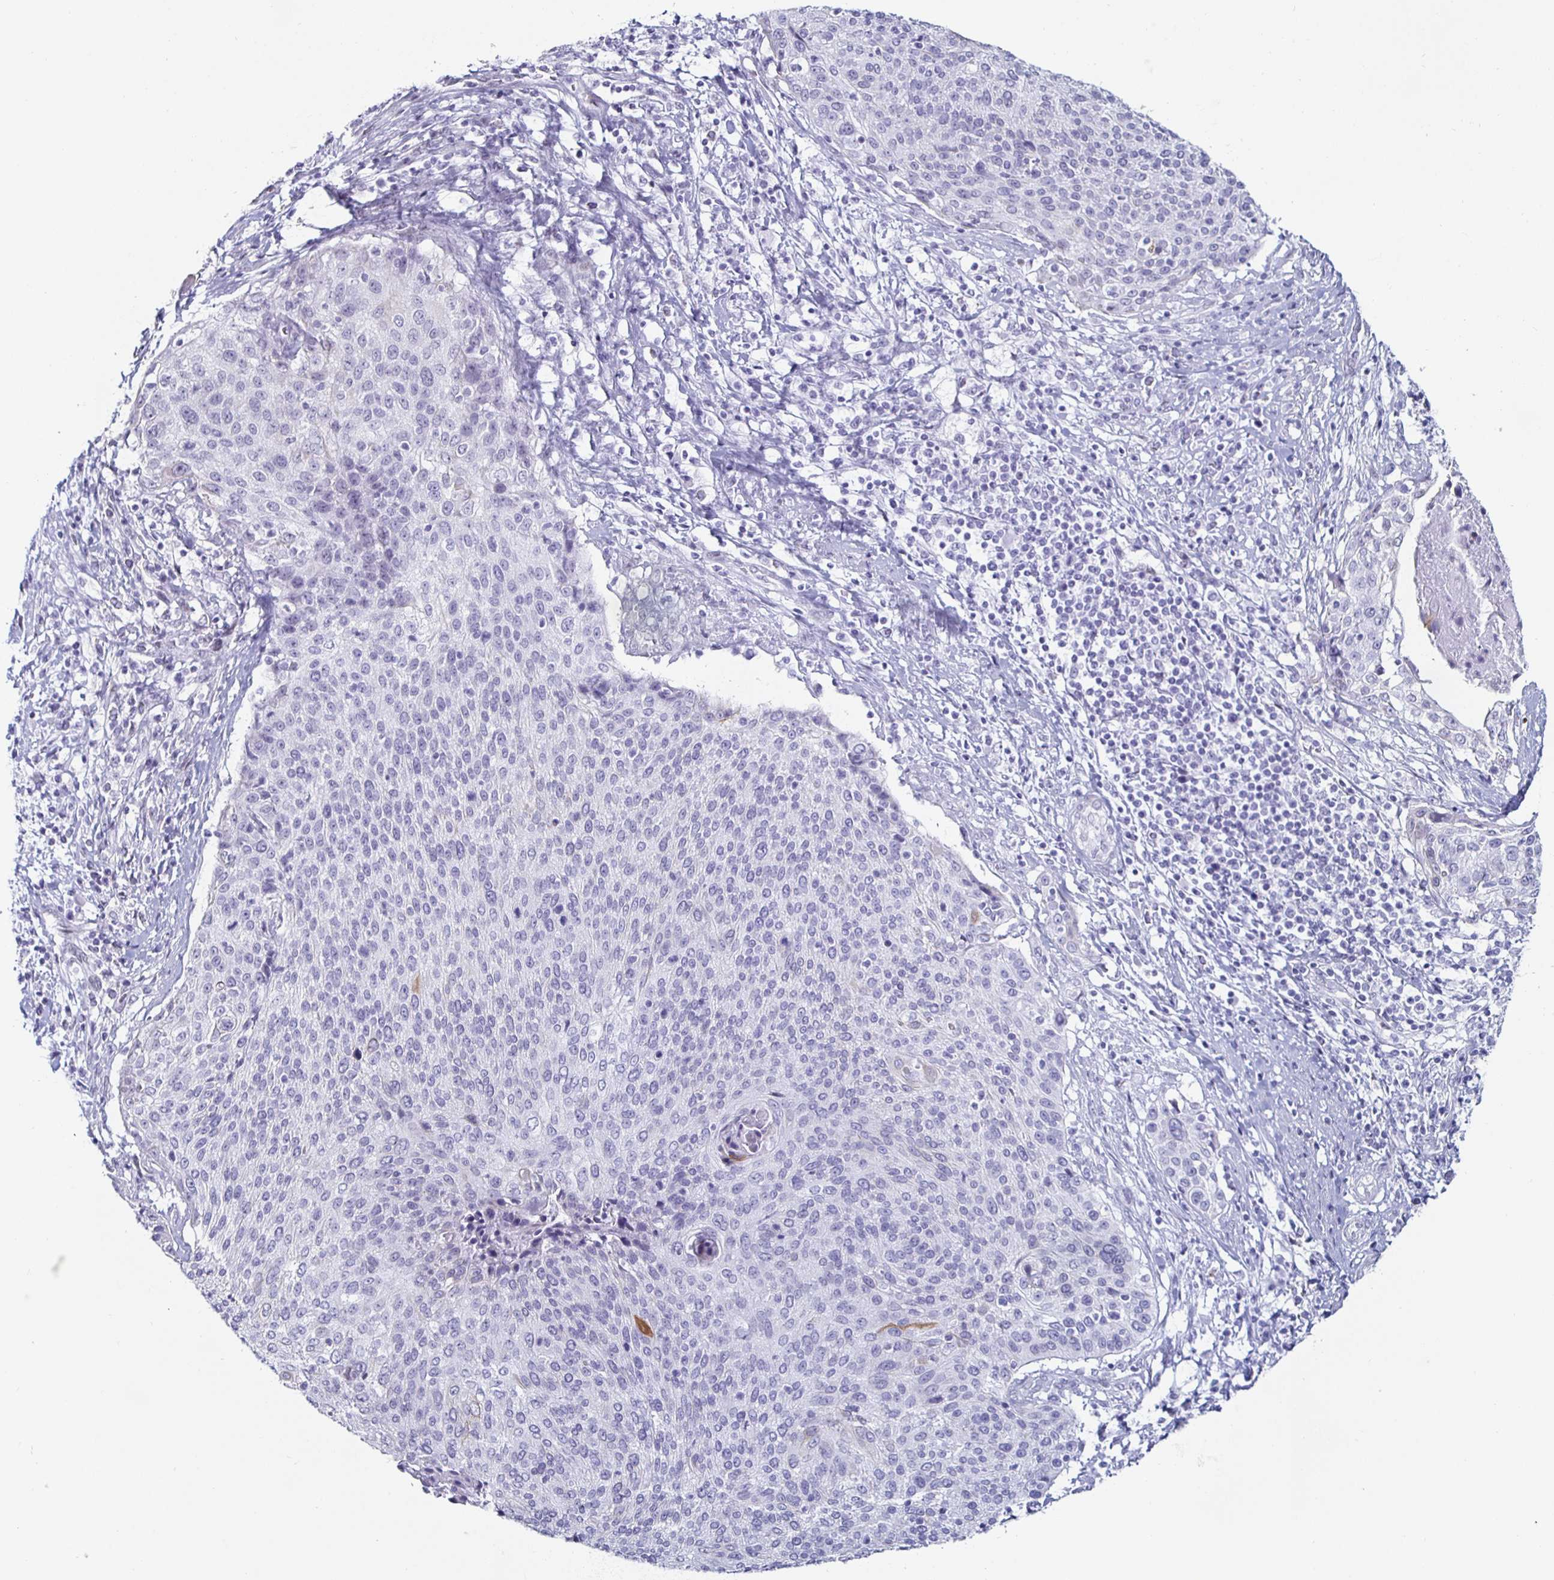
{"staining": {"intensity": "moderate", "quantity": "<25%", "location": "cytoplasmic/membranous"}, "tissue": "cervical cancer", "cell_type": "Tumor cells", "image_type": "cancer", "snomed": [{"axis": "morphology", "description": "Squamous cell carcinoma, NOS"}, {"axis": "topography", "description": "Cervix"}], "caption": "Protein staining of squamous cell carcinoma (cervical) tissue demonstrates moderate cytoplasmic/membranous positivity in approximately <25% of tumor cells.", "gene": "KRT4", "patient": {"sex": "female", "age": 31}}